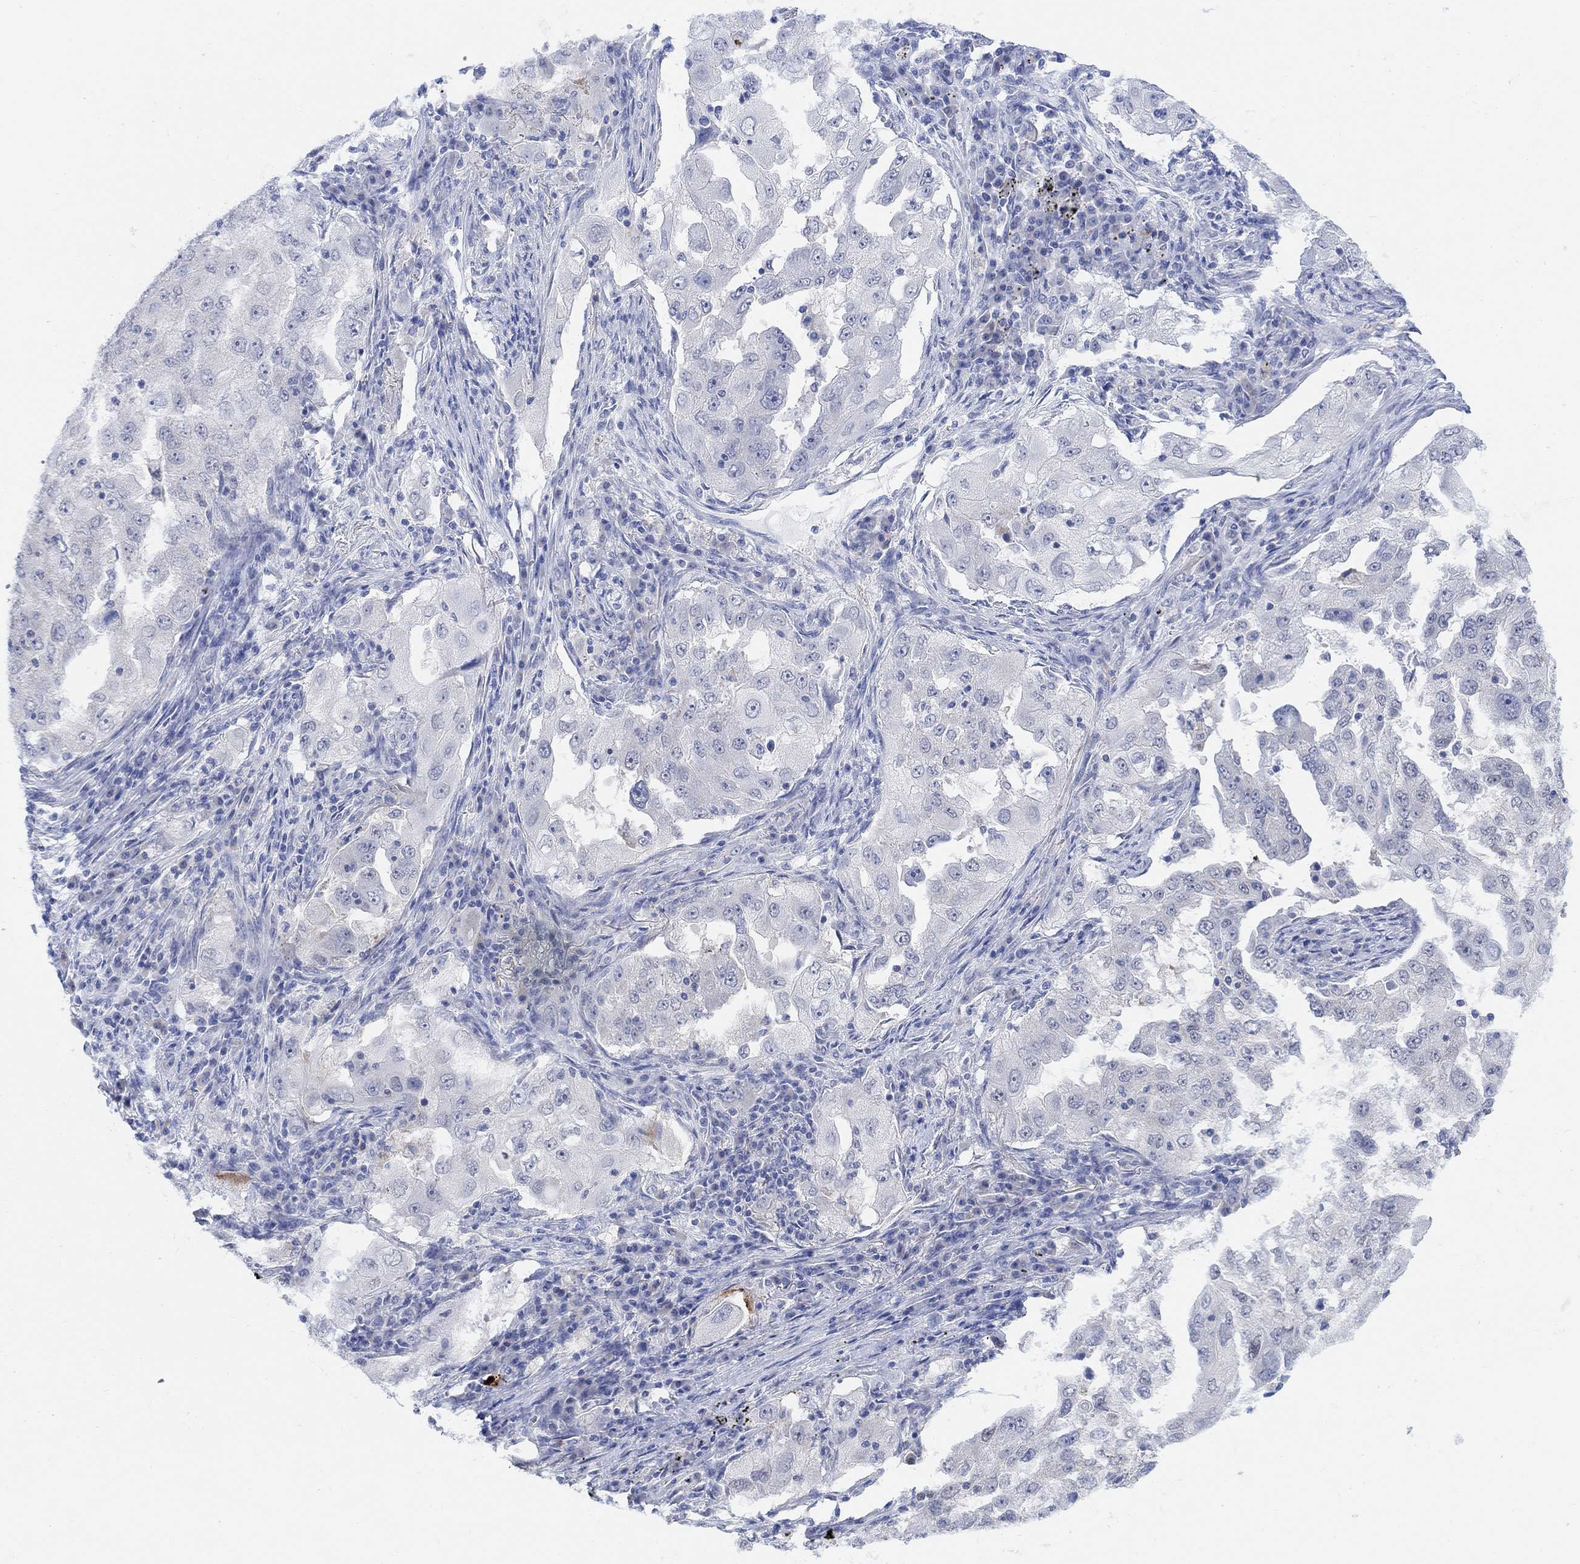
{"staining": {"intensity": "negative", "quantity": "none", "location": "none"}, "tissue": "lung cancer", "cell_type": "Tumor cells", "image_type": "cancer", "snomed": [{"axis": "morphology", "description": "Adenocarcinoma, NOS"}, {"axis": "topography", "description": "Lung"}], "caption": "Immunohistochemistry (IHC) of human lung cancer (adenocarcinoma) displays no staining in tumor cells.", "gene": "RIMS1", "patient": {"sex": "female", "age": 61}}